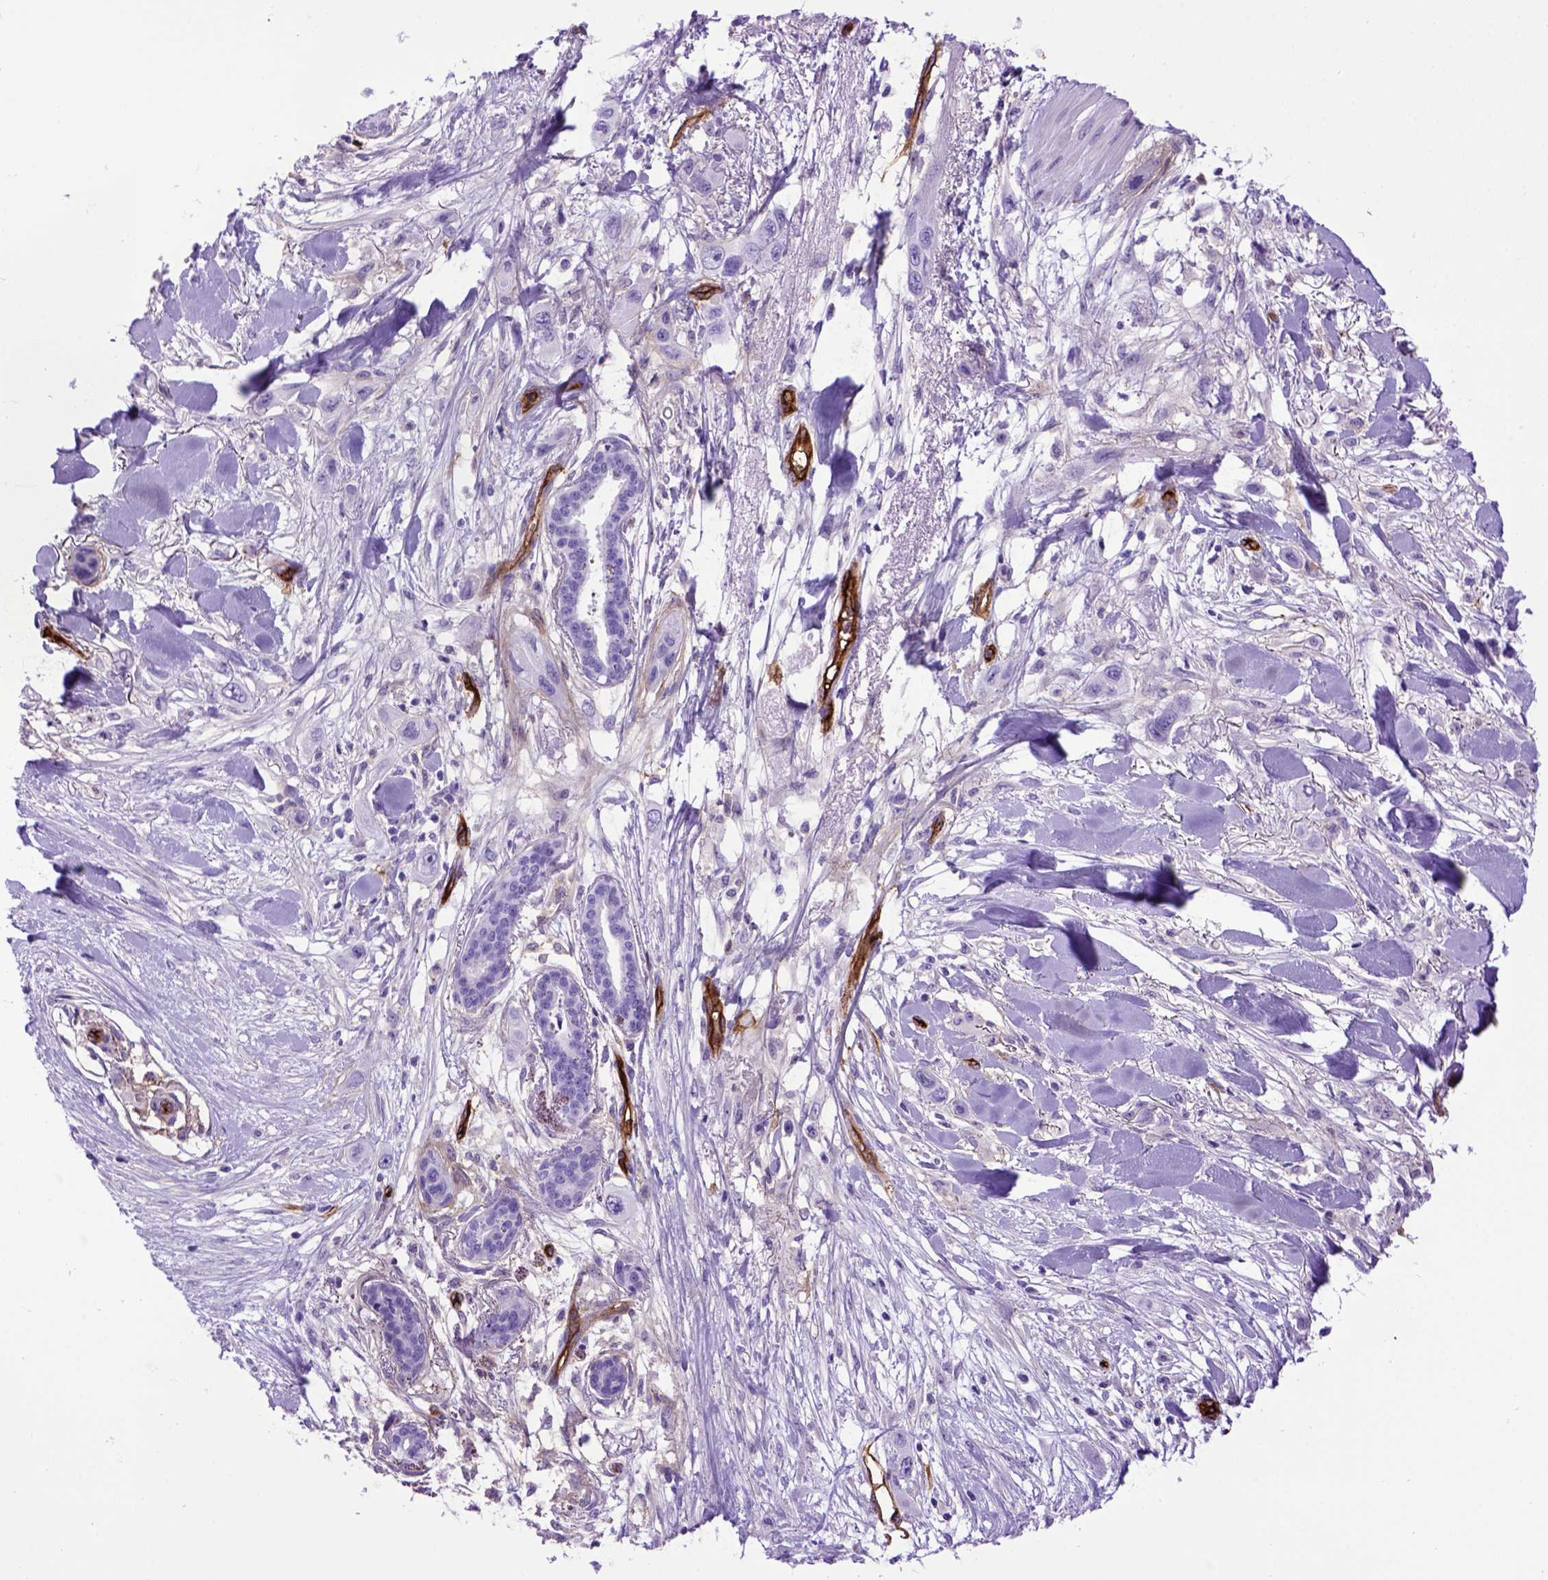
{"staining": {"intensity": "negative", "quantity": "none", "location": "none"}, "tissue": "skin cancer", "cell_type": "Tumor cells", "image_type": "cancer", "snomed": [{"axis": "morphology", "description": "Squamous cell carcinoma, NOS"}, {"axis": "topography", "description": "Skin"}], "caption": "This histopathology image is of skin cancer stained with immunohistochemistry (IHC) to label a protein in brown with the nuclei are counter-stained blue. There is no staining in tumor cells.", "gene": "ENG", "patient": {"sex": "male", "age": 79}}